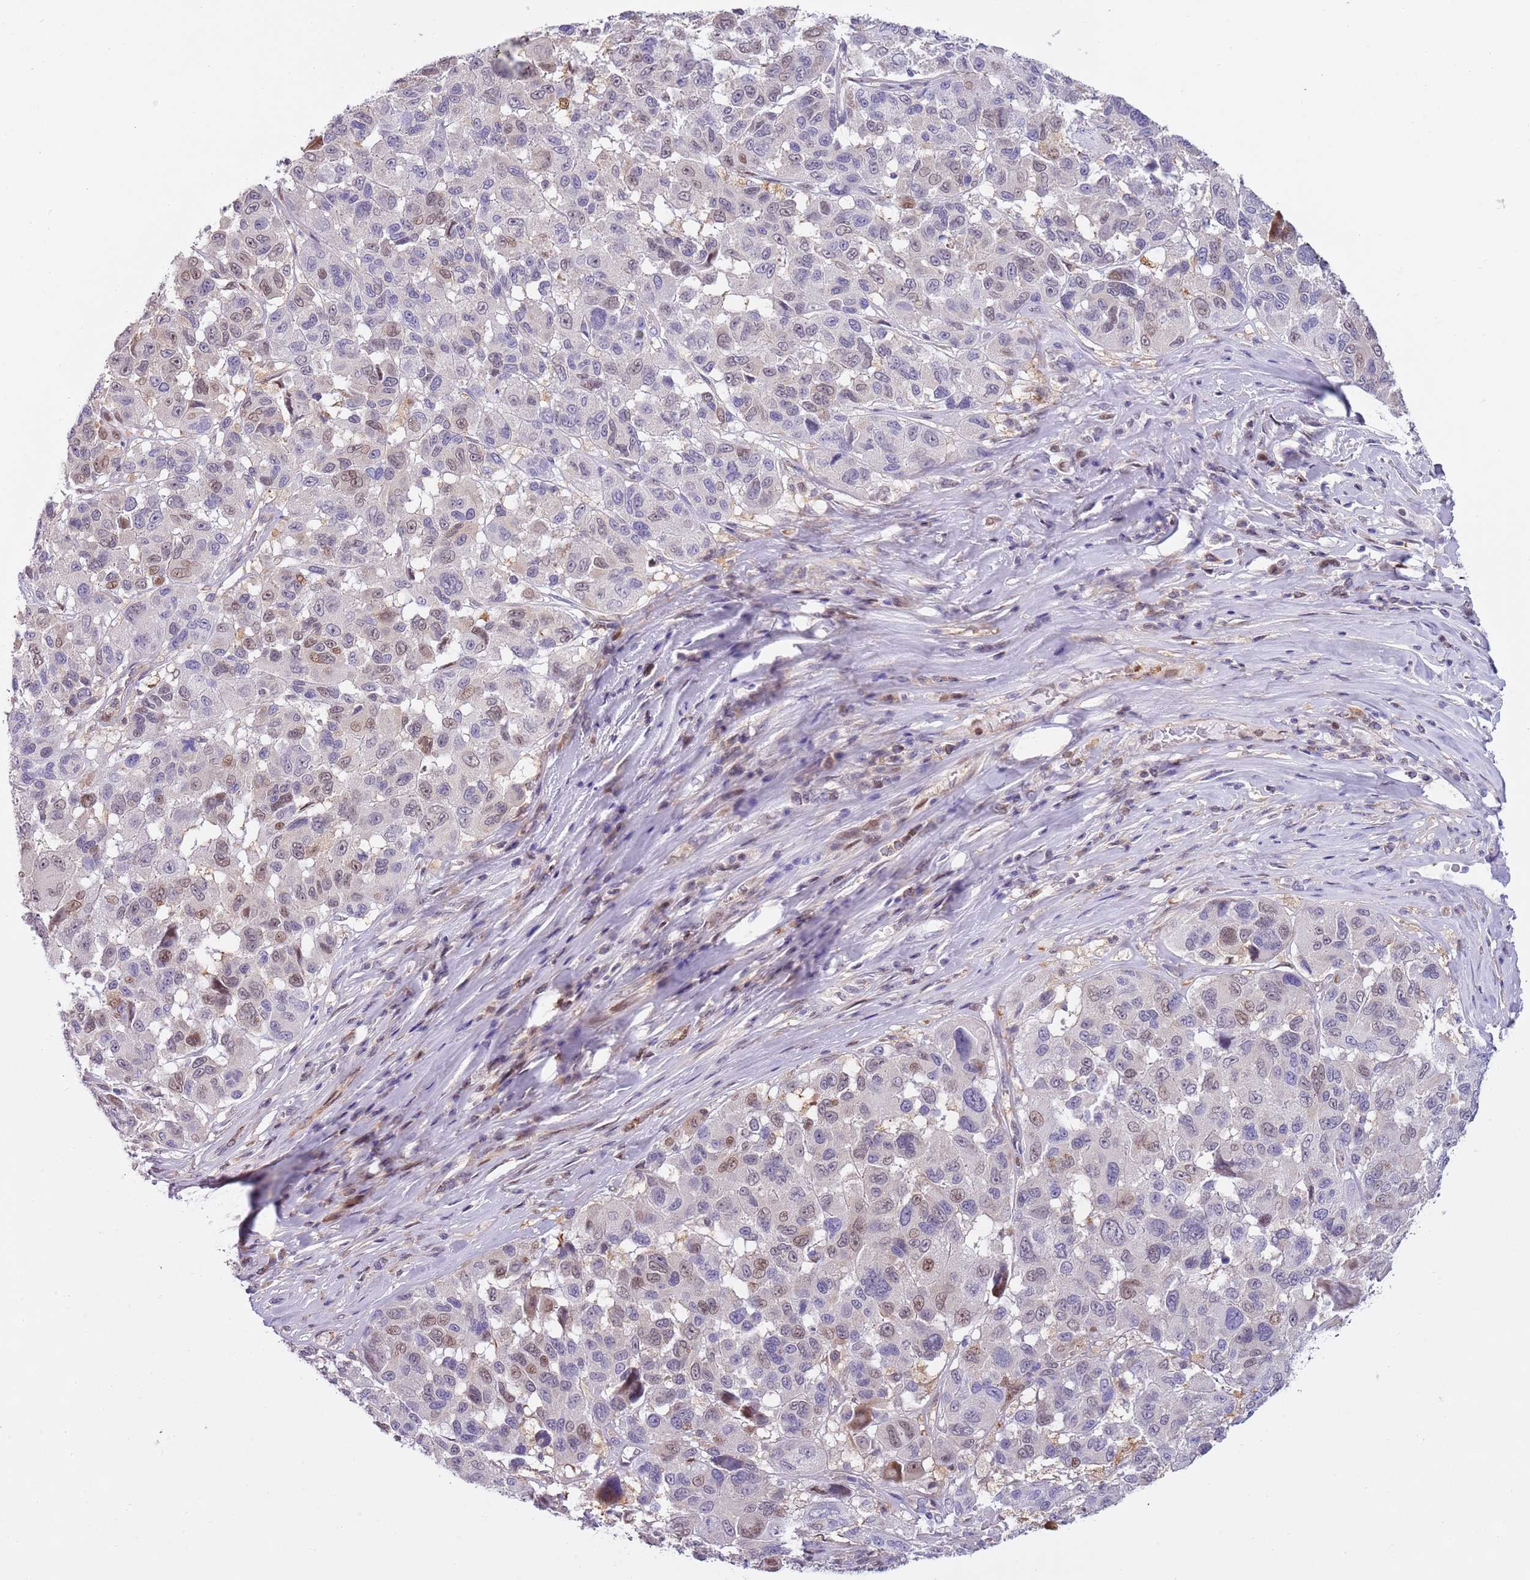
{"staining": {"intensity": "weak", "quantity": "<25%", "location": "nuclear"}, "tissue": "melanoma", "cell_type": "Tumor cells", "image_type": "cancer", "snomed": [{"axis": "morphology", "description": "Malignant melanoma, NOS"}, {"axis": "topography", "description": "Skin"}], "caption": "The histopathology image displays no significant expression in tumor cells of melanoma.", "gene": "NBPF6", "patient": {"sex": "female", "age": 66}}